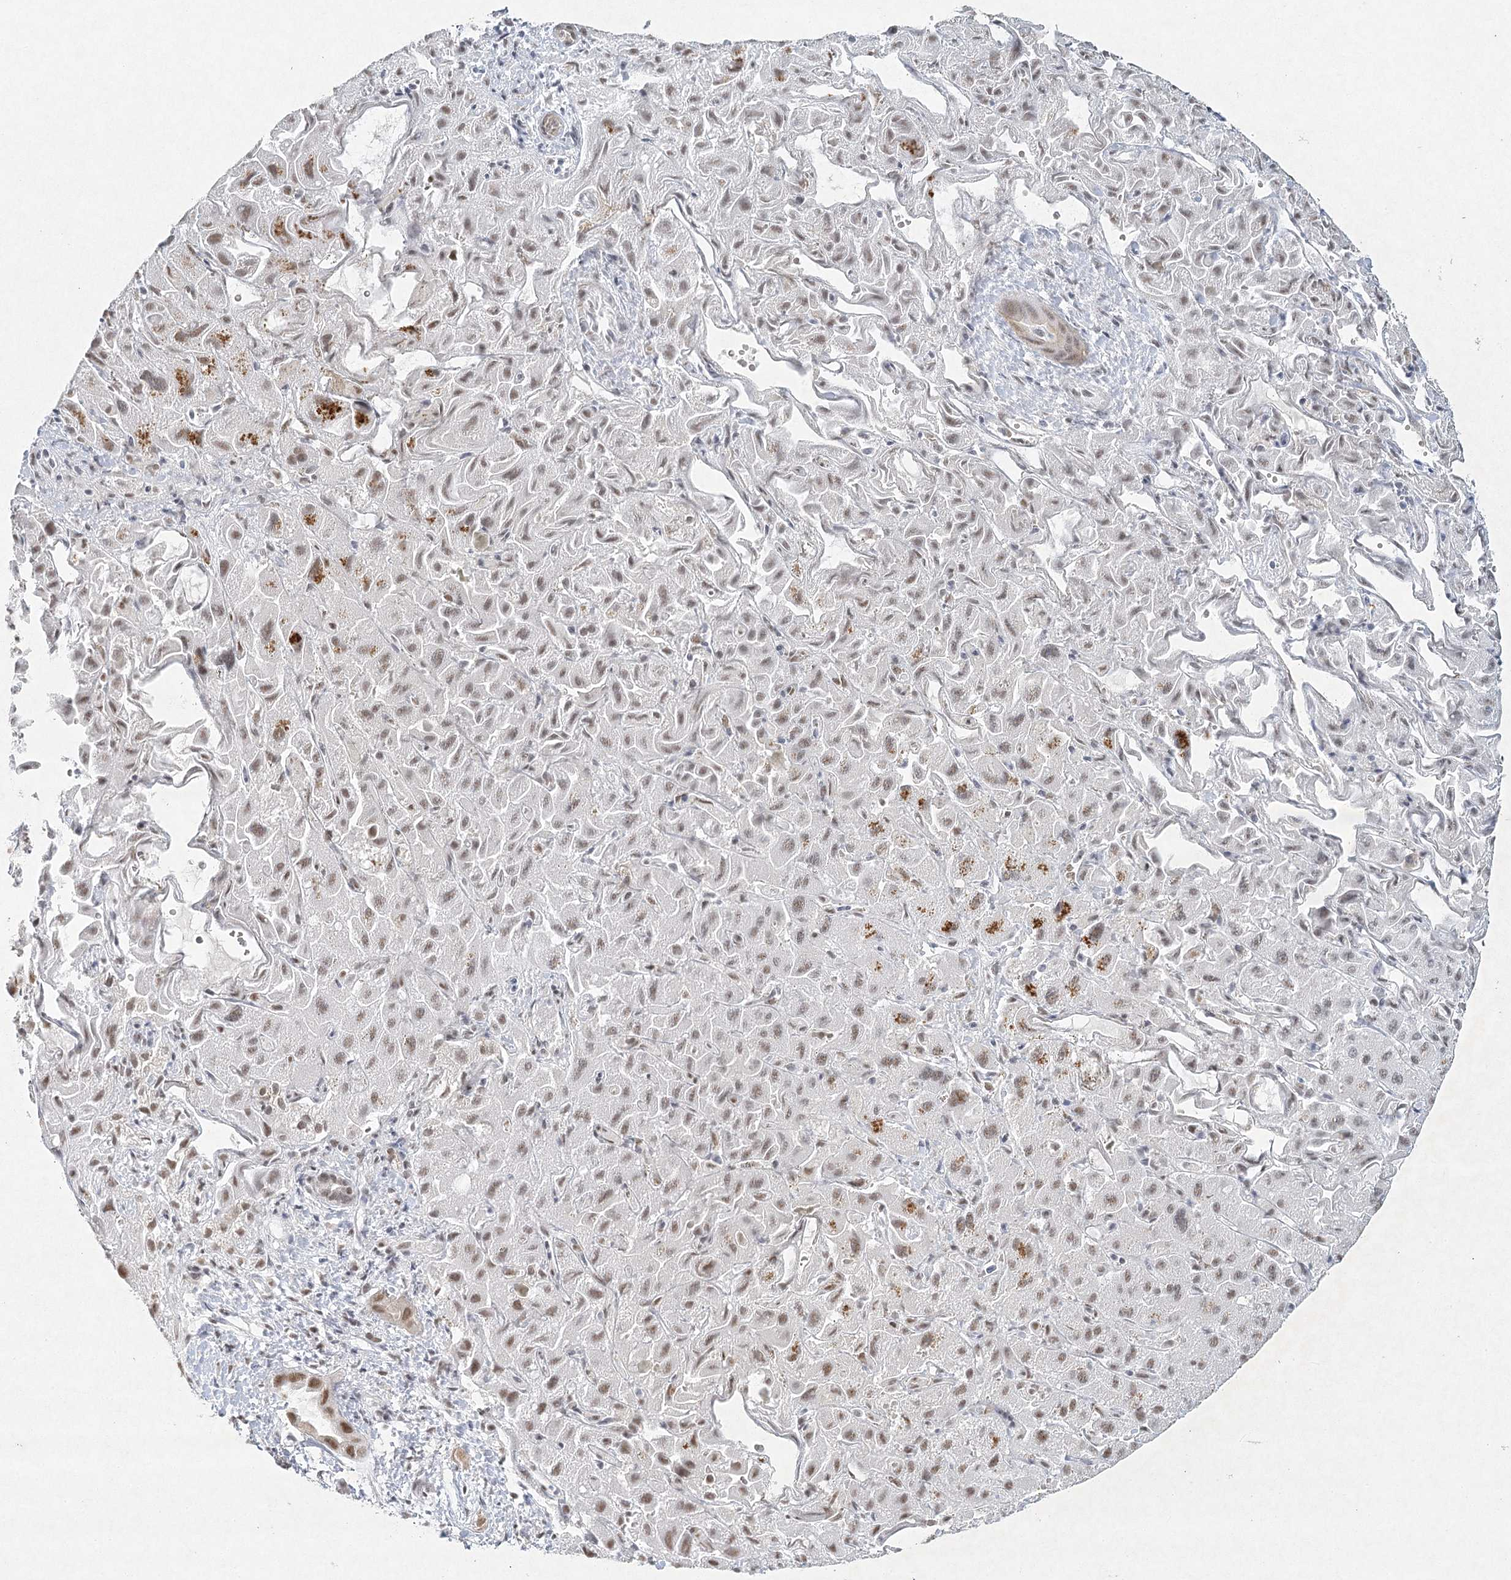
{"staining": {"intensity": "moderate", "quantity": ">75%", "location": "nuclear"}, "tissue": "liver cancer", "cell_type": "Tumor cells", "image_type": "cancer", "snomed": [{"axis": "morphology", "description": "Cholangiocarcinoma"}, {"axis": "topography", "description": "Liver"}], "caption": "This image shows immunohistochemistry staining of human liver cancer, with medium moderate nuclear staining in approximately >75% of tumor cells.", "gene": "U2SURP", "patient": {"sex": "female", "age": 52}}